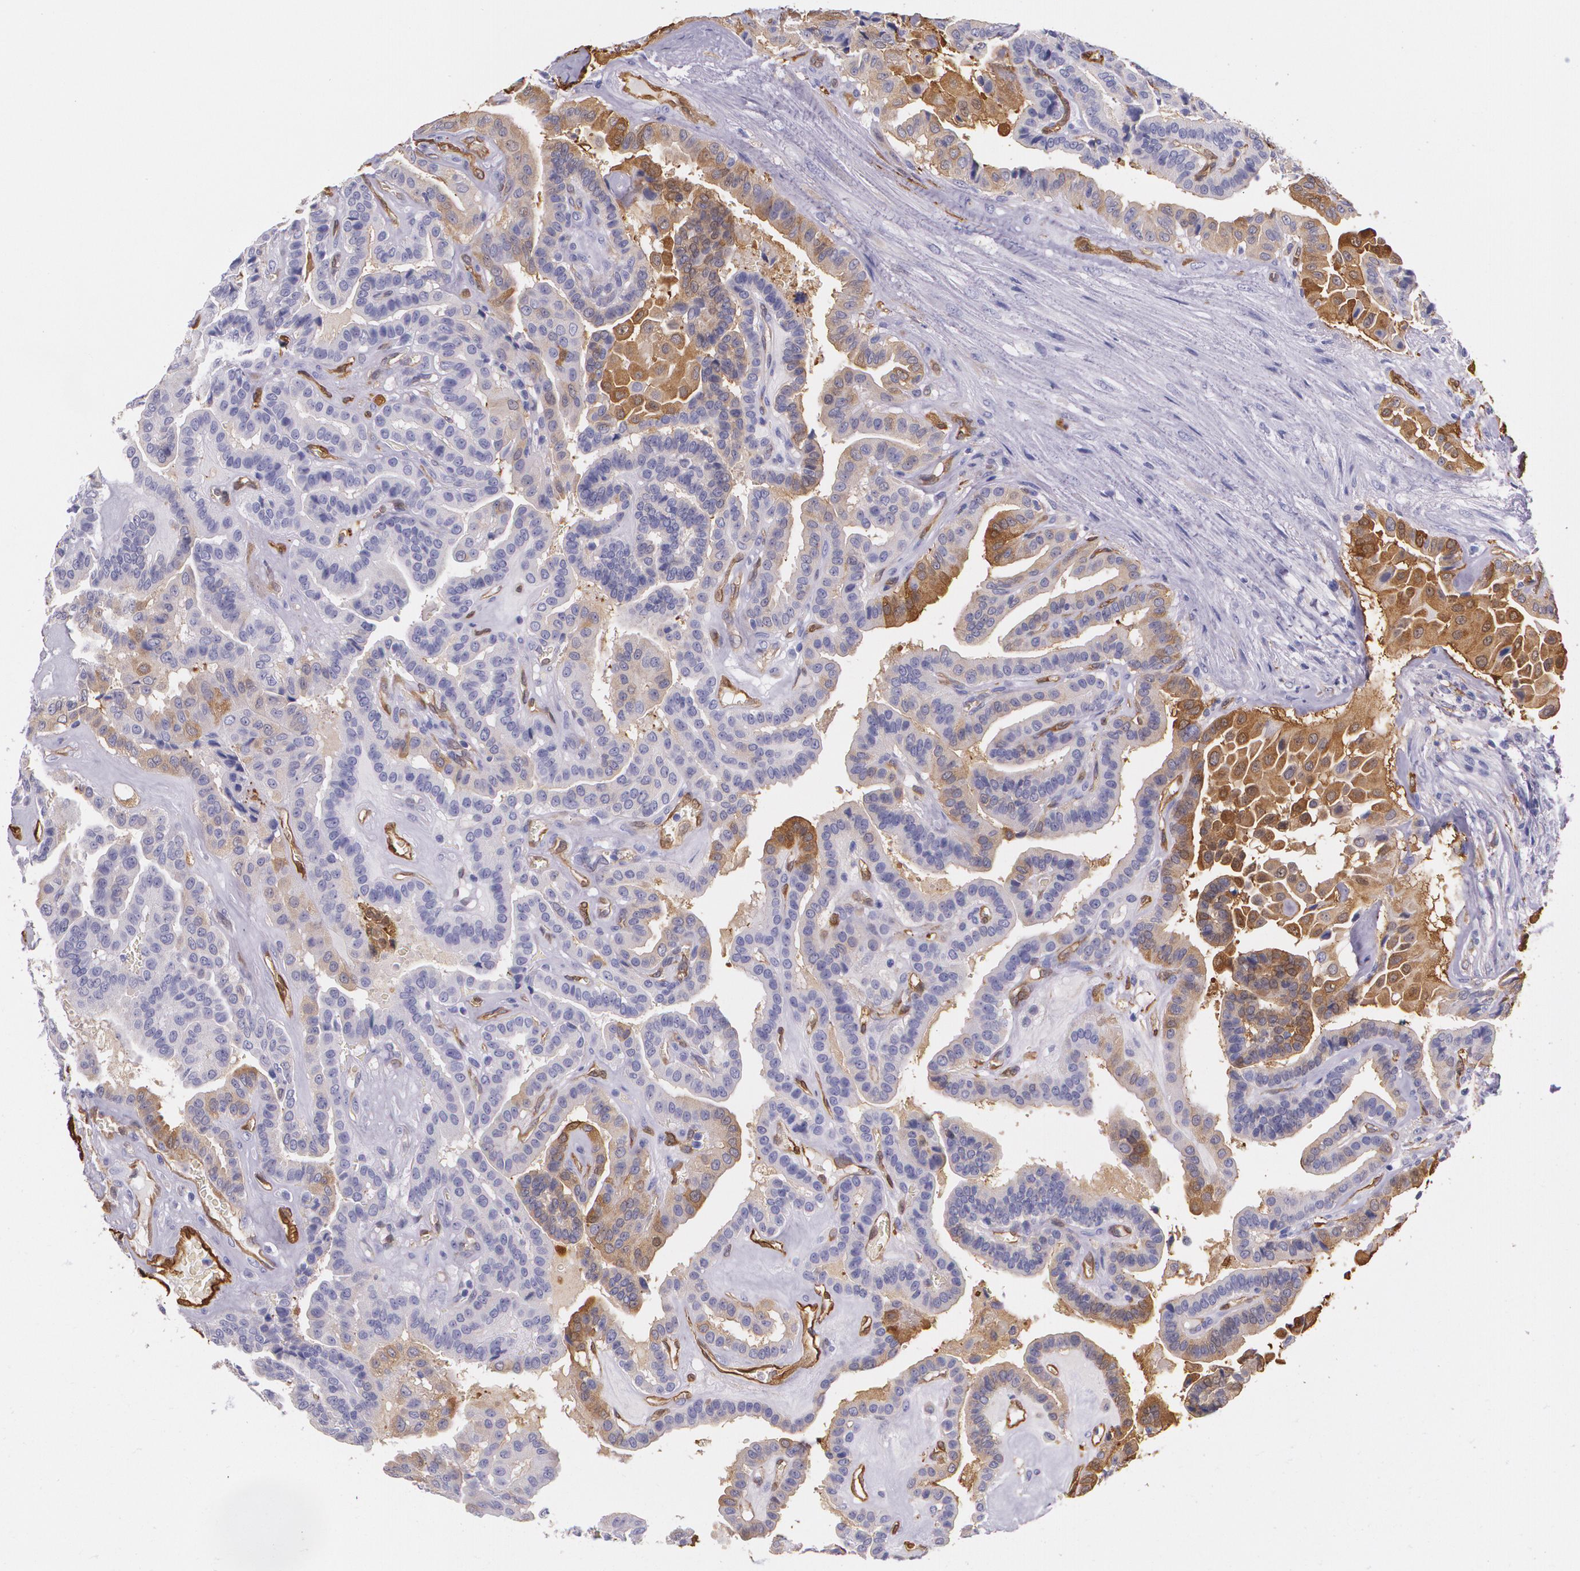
{"staining": {"intensity": "weak", "quantity": "<25%", "location": "cytoplasmic/membranous"}, "tissue": "thyroid cancer", "cell_type": "Tumor cells", "image_type": "cancer", "snomed": [{"axis": "morphology", "description": "Papillary adenocarcinoma, NOS"}, {"axis": "topography", "description": "Thyroid gland"}], "caption": "The micrograph shows no significant staining in tumor cells of thyroid cancer (papillary adenocarcinoma).", "gene": "MMP2", "patient": {"sex": "male", "age": 87}}